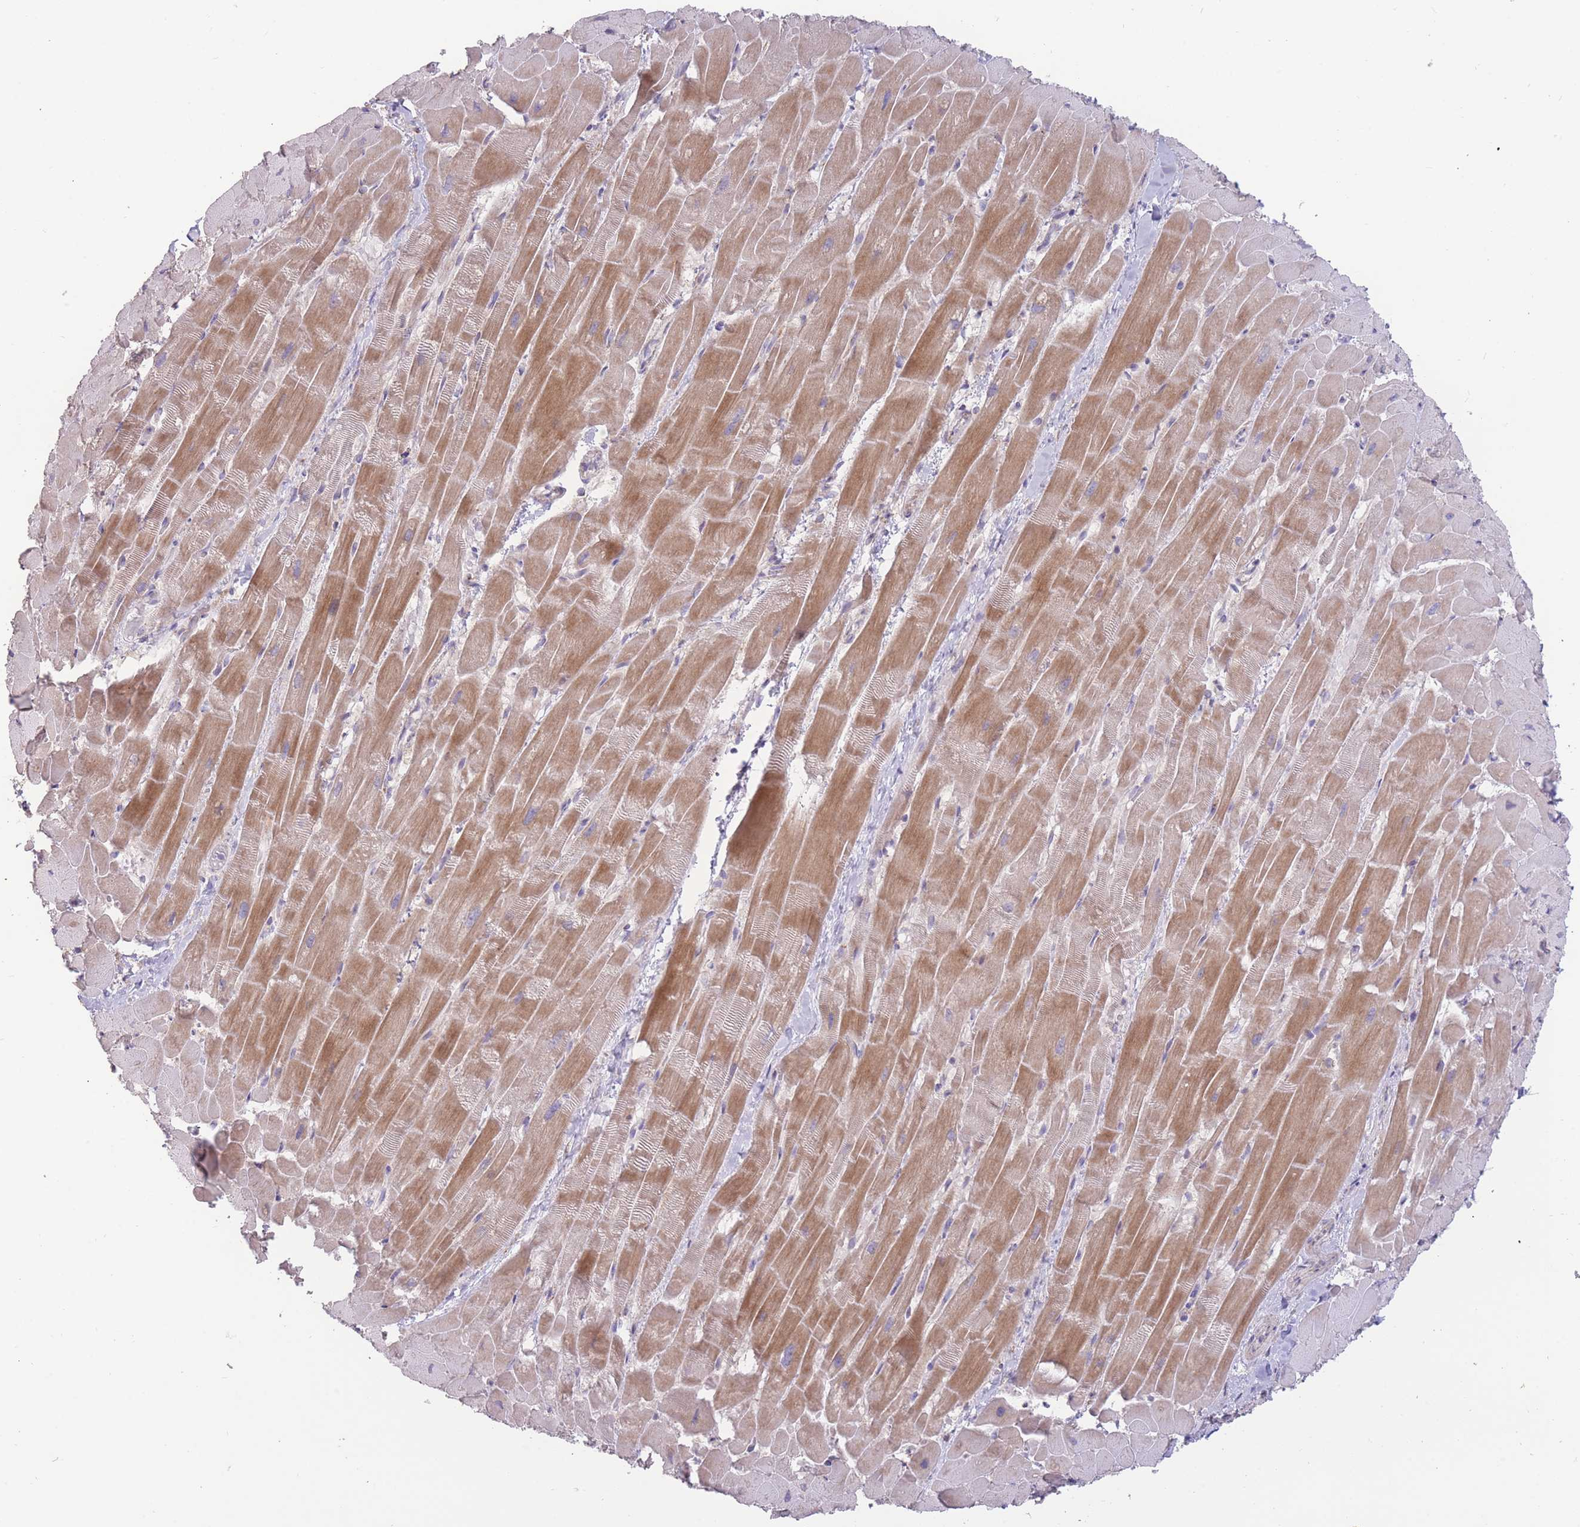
{"staining": {"intensity": "moderate", "quantity": "25%-75%", "location": "cytoplasmic/membranous"}, "tissue": "heart muscle", "cell_type": "Cardiomyocytes", "image_type": "normal", "snomed": [{"axis": "morphology", "description": "Normal tissue, NOS"}, {"axis": "topography", "description": "Heart"}], "caption": "An IHC image of normal tissue is shown. Protein staining in brown shows moderate cytoplasmic/membranous positivity in heart muscle within cardiomyocytes. The protein is shown in brown color, while the nuclei are stained blue.", "gene": "TRAPPC5", "patient": {"sex": "male", "age": 37}}